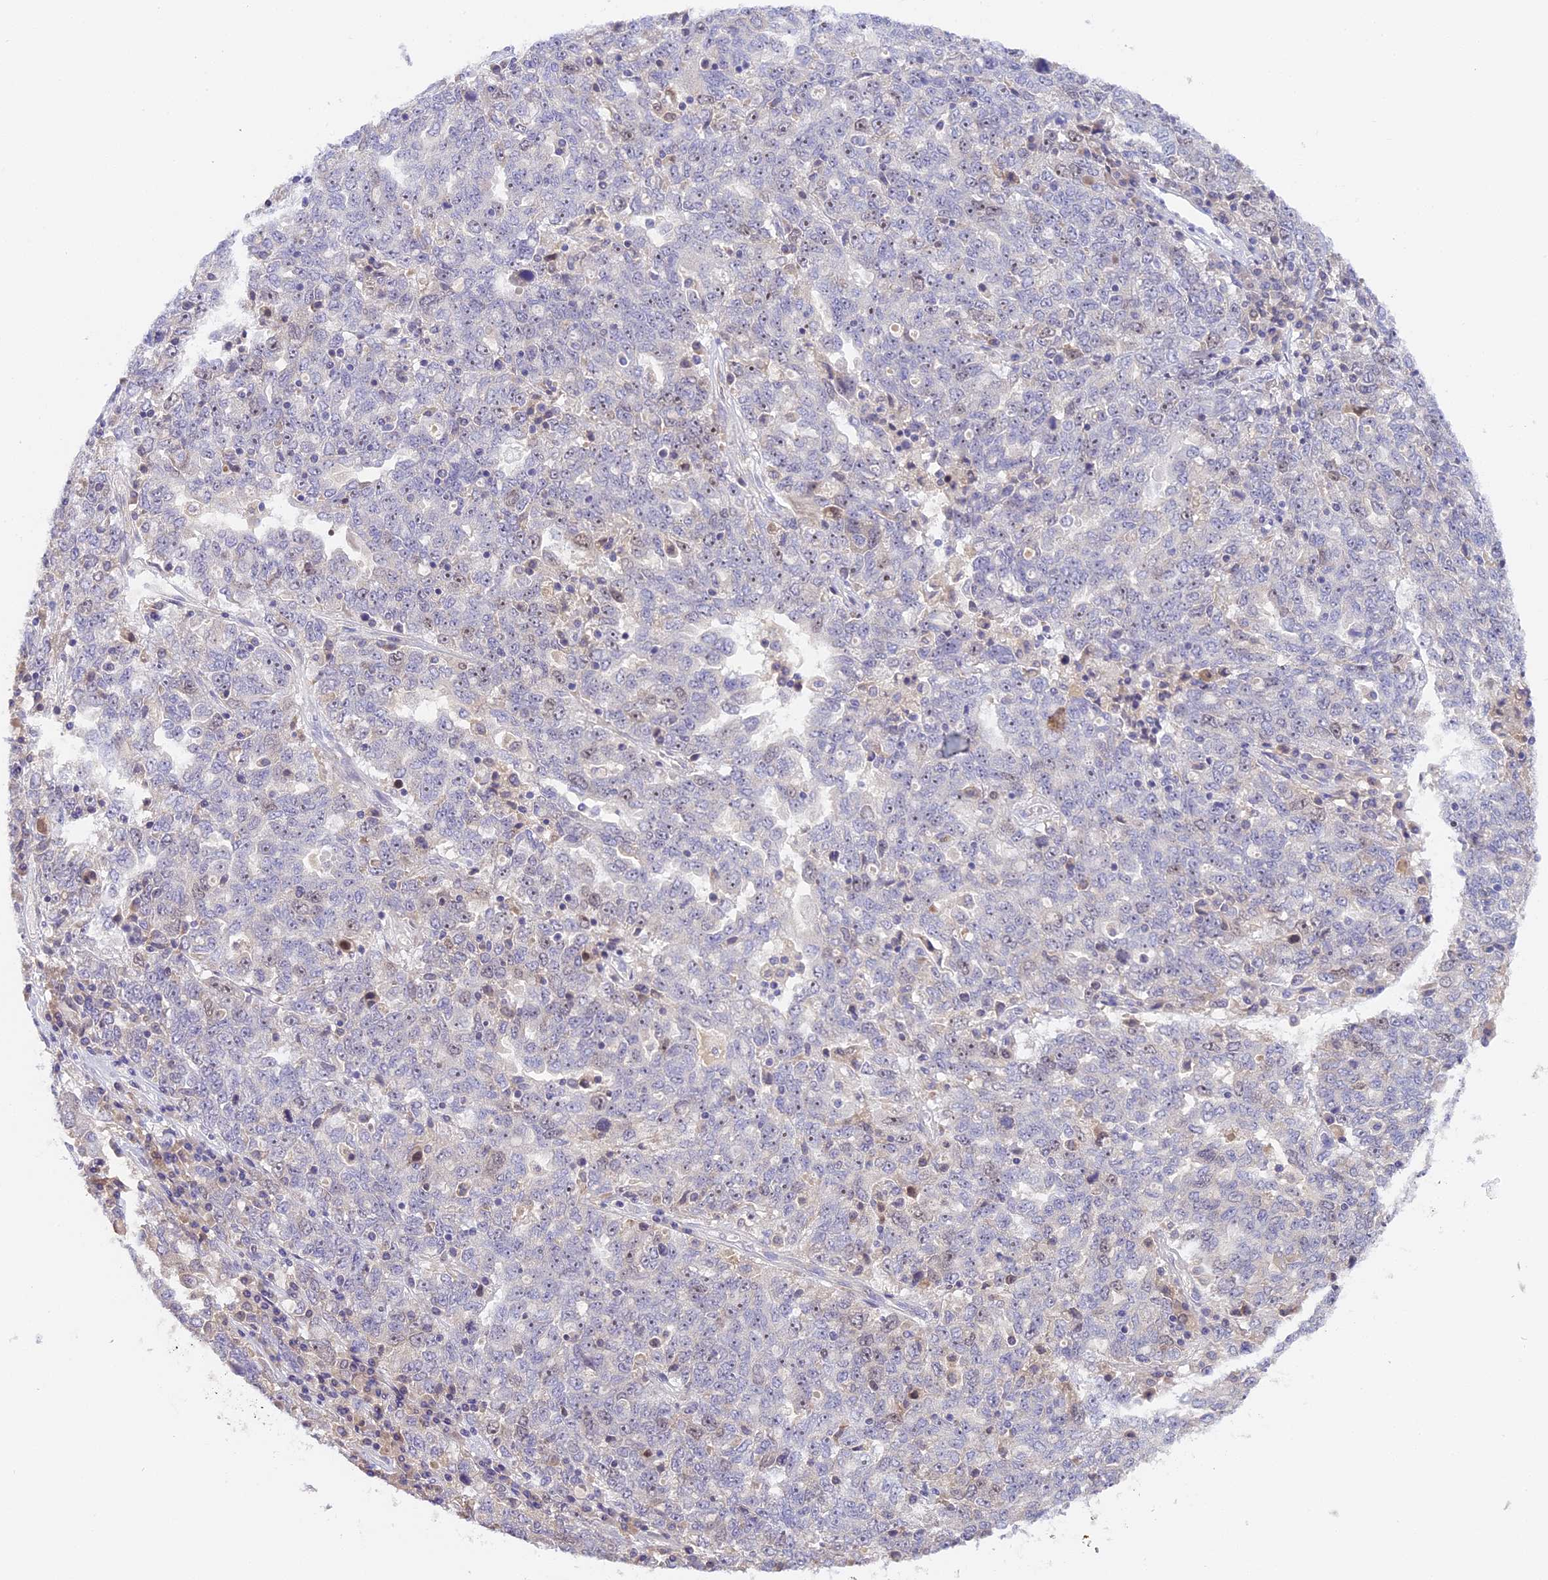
{"staining": {"intensity": "weak", "quantity": "<25%", "location": "nuclear"}, "tissue": "ovarian cancer", "cell_type": "Tumor cells", "image_type": "cancer", "snomed": [{"axis": "morphology", "description": "Carcinoma, endometroid"}, {"axis": "topography", "description": "Ovary"}], "caption": "IHC micrograph of neoplastic tissue: human ovarian endometroid carcinoma stained with DAB (3,3'-diaminobenzidine) demonstrates no significant protein expression in tumor cells.", "gene": "RAD51", "patient": {"sex": "female", "age": 62}}